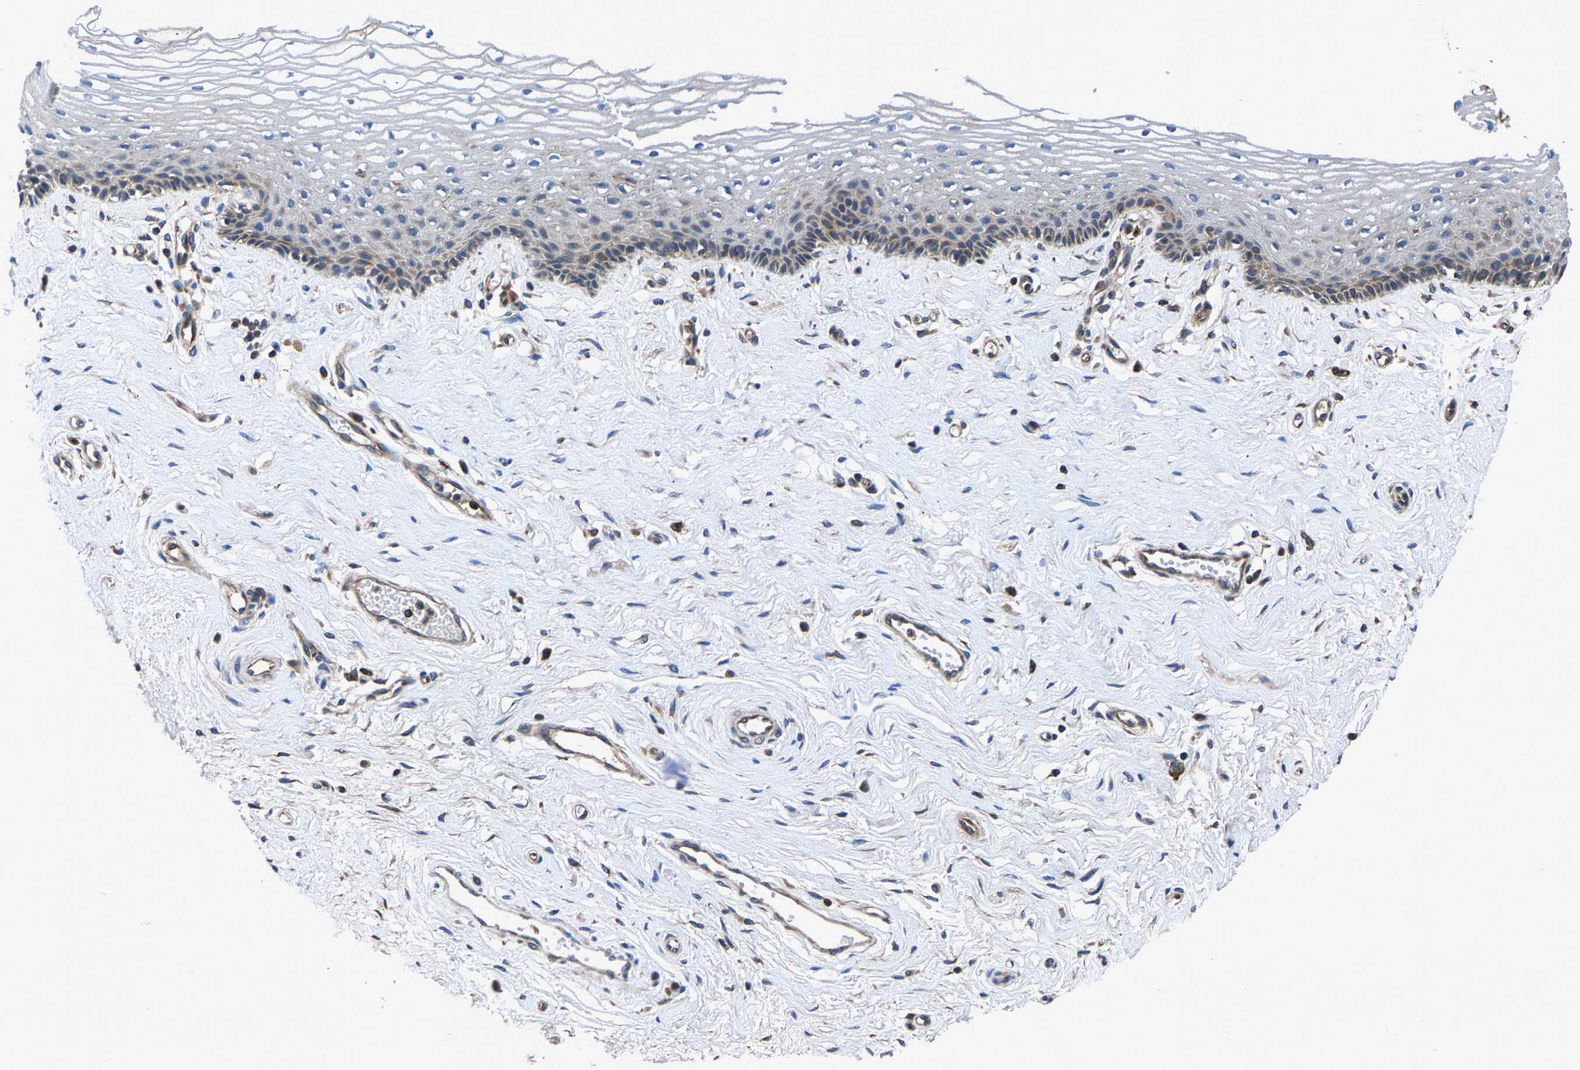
{"staining": {"intensity": "weak", "quantity": "<25%", "location": "cytoplasmic/membranous"}, "tissue": "vagina", "cell_type": "Squamous epithelial cells", "image_type": "normal", "snomed": [{"axis": "morphology", "description": "Normal tissue, NOS"}, {"axis": "topography", "description": "Vagina"}], "caption": "IHC of normal human vagina exhibits no staining in squamous epithelial cells.", "gene": "LPCAT1", "patient": {"sex": "female", "age": 46}}